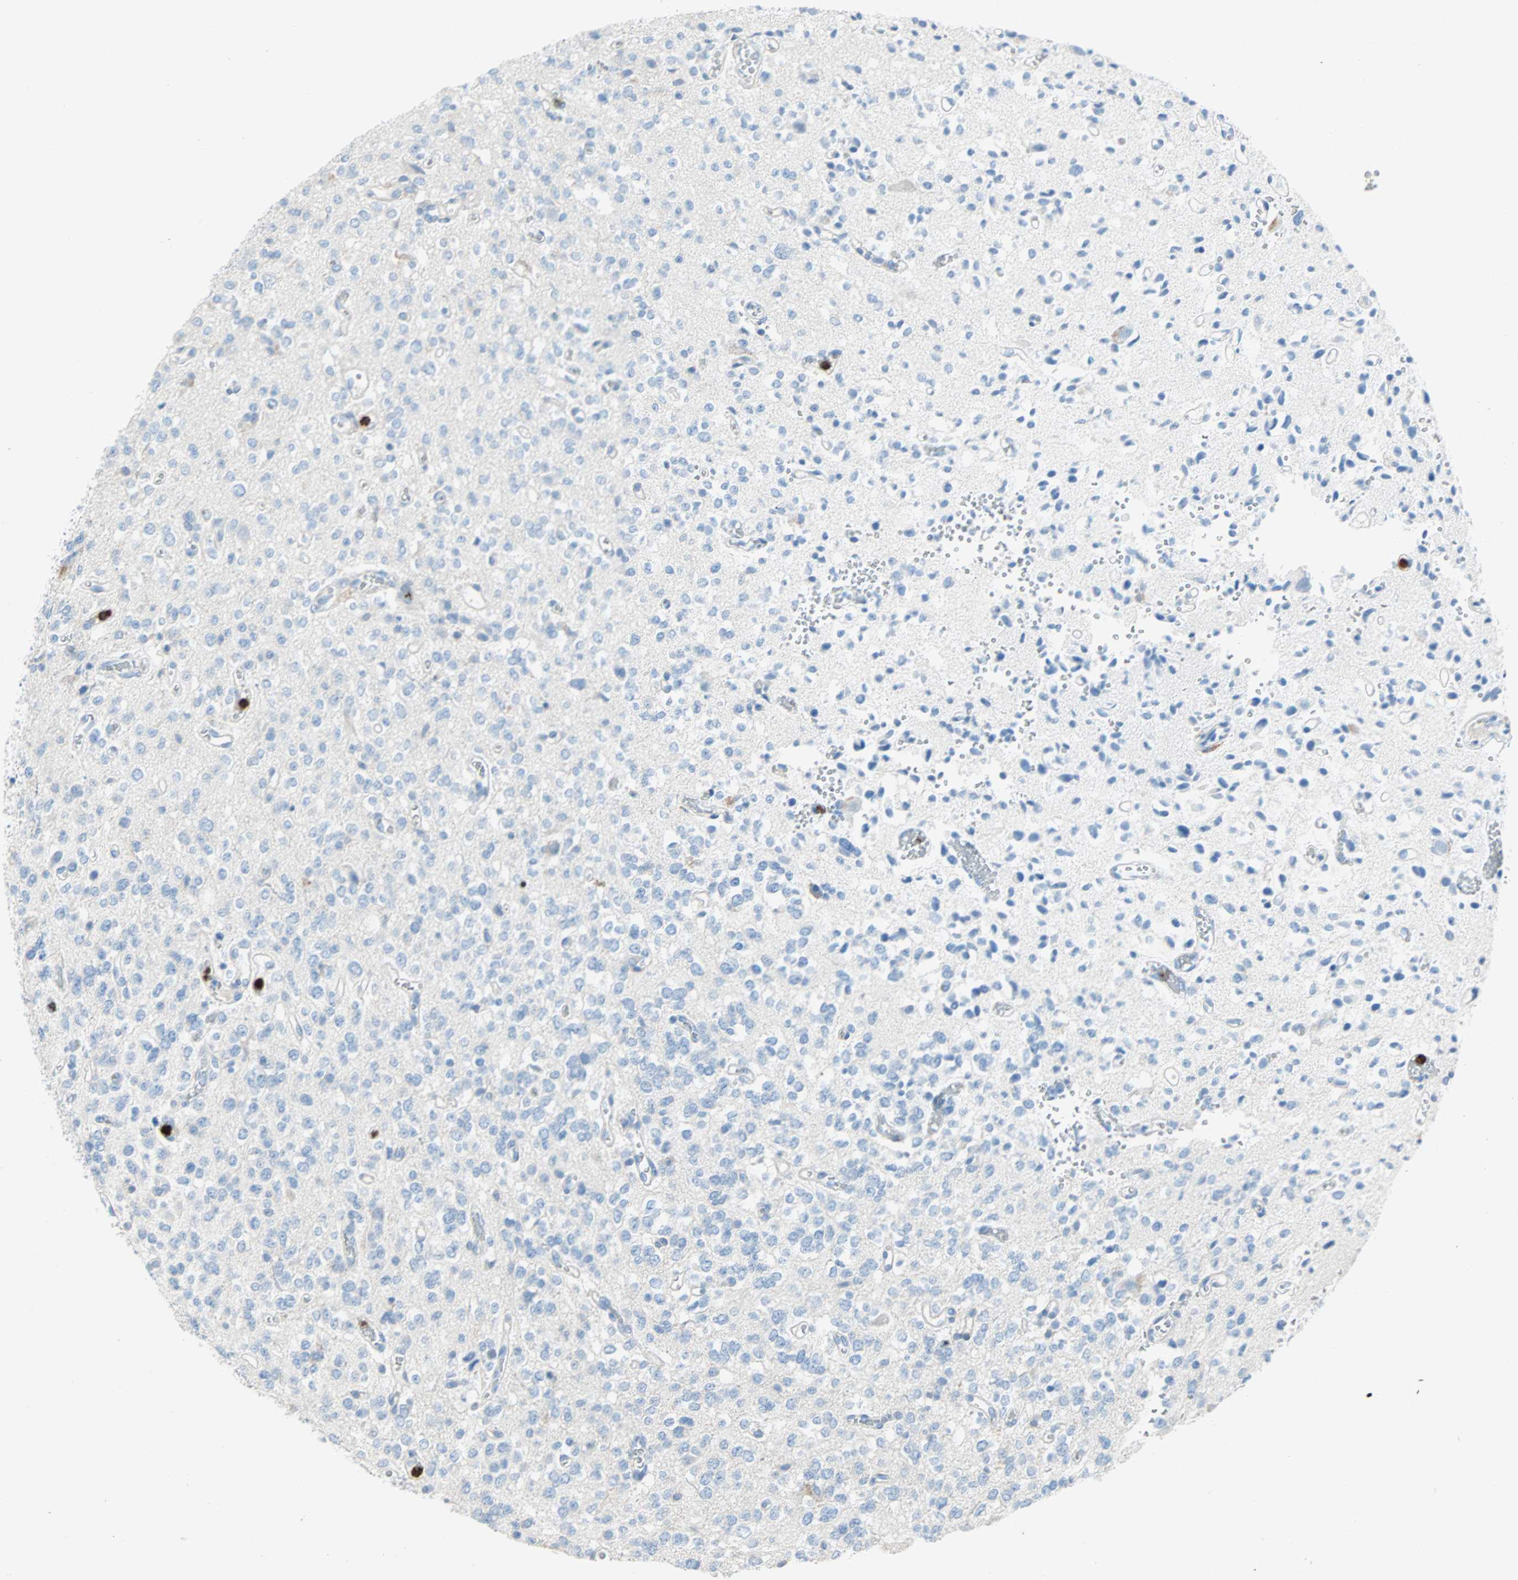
{"staining": {"intensity": "negative", "quantity": "none", "location": "none"}, "tissue": "glioma", "cell_type": "Tumor cells", "image_type": "cancer", "snomed": [{"axis": "morphology", "description": "Glioma, malignant, Low grade"}, {"axis": "topography", "description": "Brain"}], "caption": "Immunohistochemistry (IHC) of human glioma reveals no staining in tumor cells. The staining was performed using DAB (3,3'-diaminobenzidine) to visualize the protein expression in brown, while the nuclei were stained in blue with hematoxylin (Magnification: 20x).", "gene": "CLEC4A", "patient": {"sex": "male", "age": 38}}